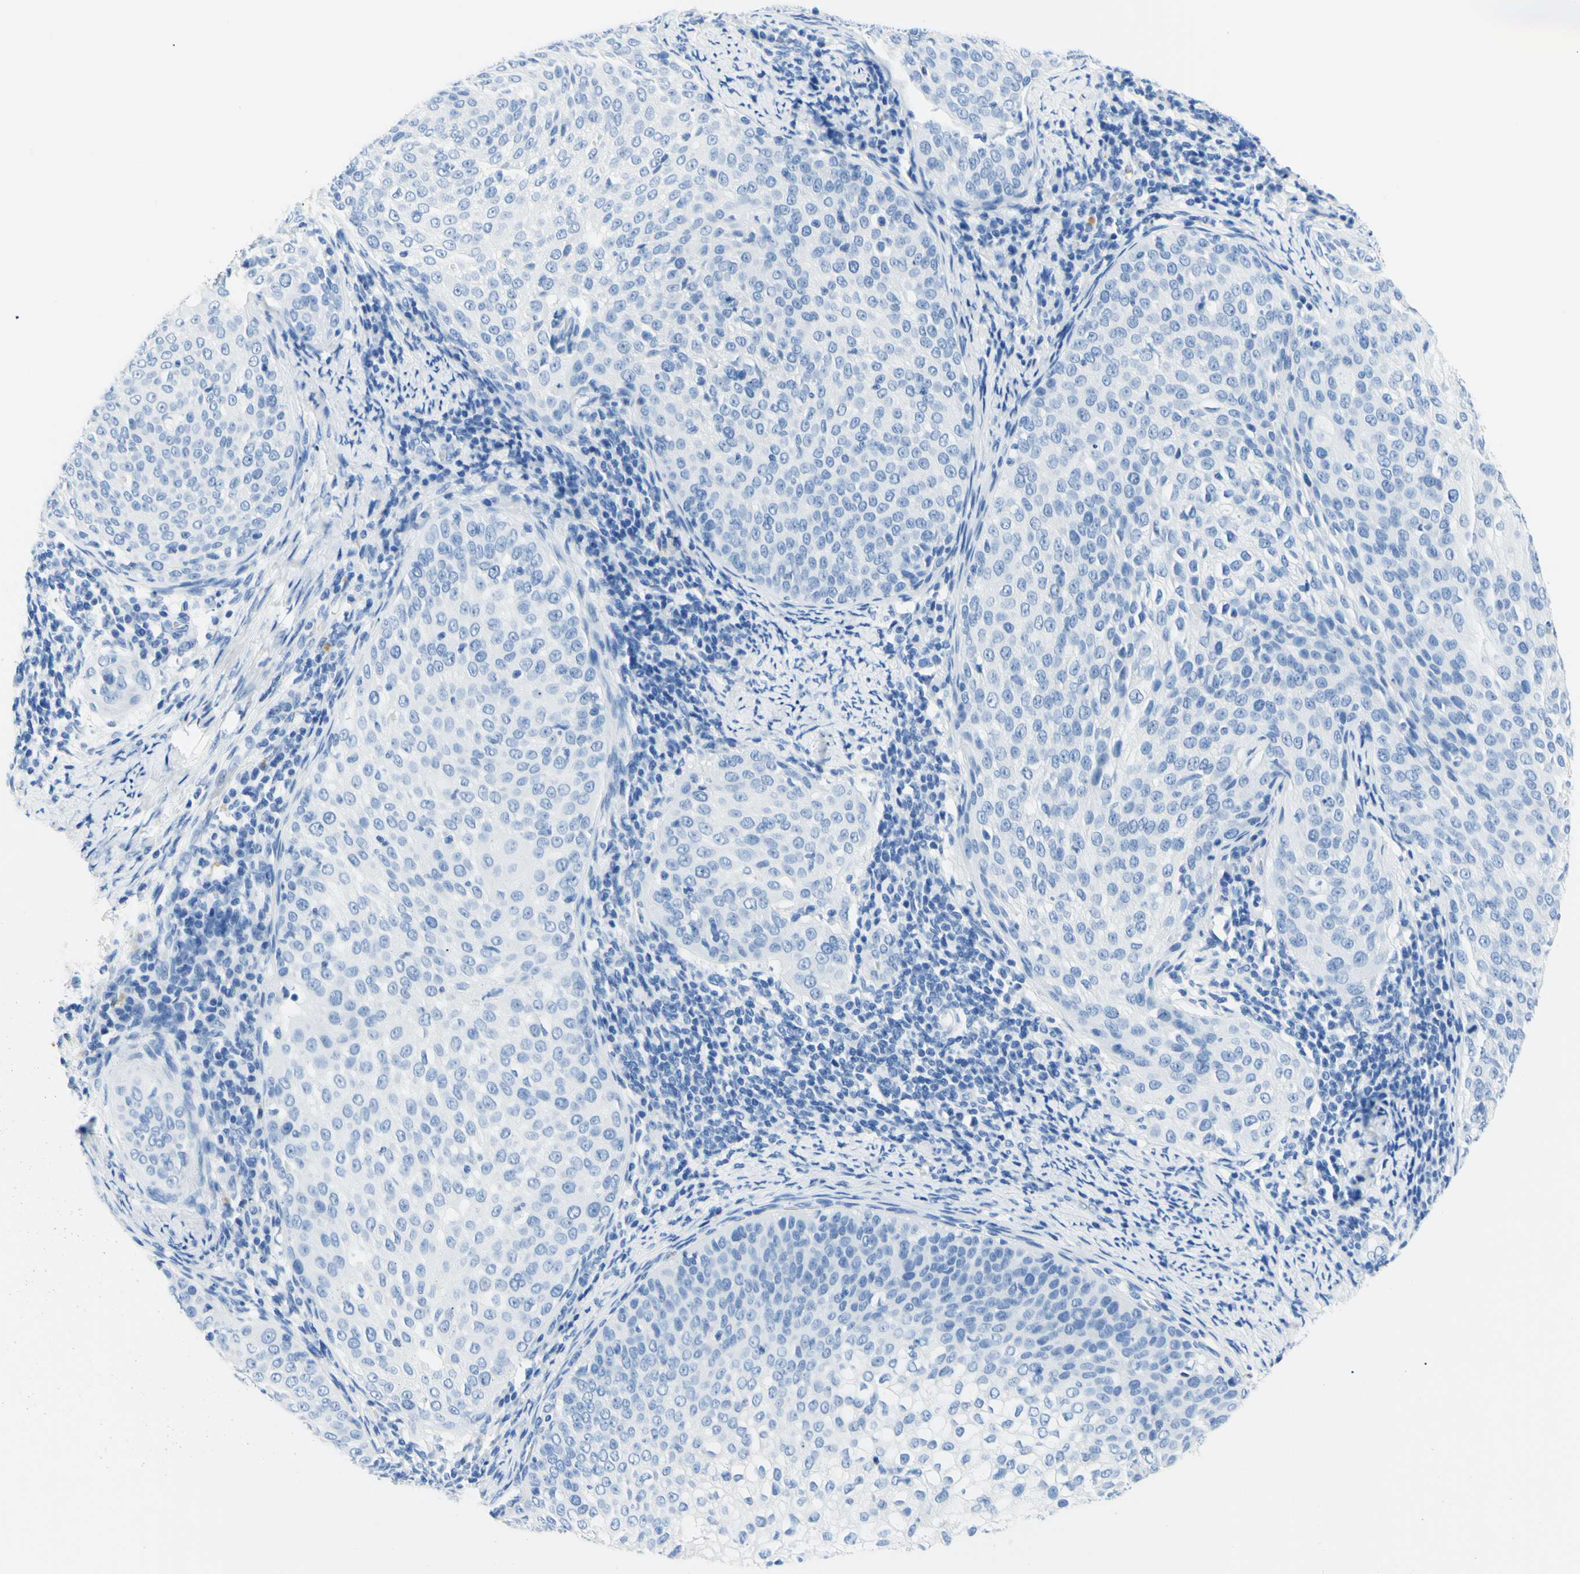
{"staining": {"intensity": "negative", "quantity": "none", "location": "none"}, "tissue": "cervical cancer", "cell_type": "Tumor cells", "image_type": "cancer", "snomed": [{"axis": "morphology", "description": "Squamous cell carcinoma, NOS"}, {"axis": "topography", "description": "Cervix"}], "caption": "Squamous cell carcinoma (cervical) was stained to show a protein in brown. There is no significant positivity in tumor cells.", "gene": "MYH2", "patient": {"sex": "female", "age": 51}}